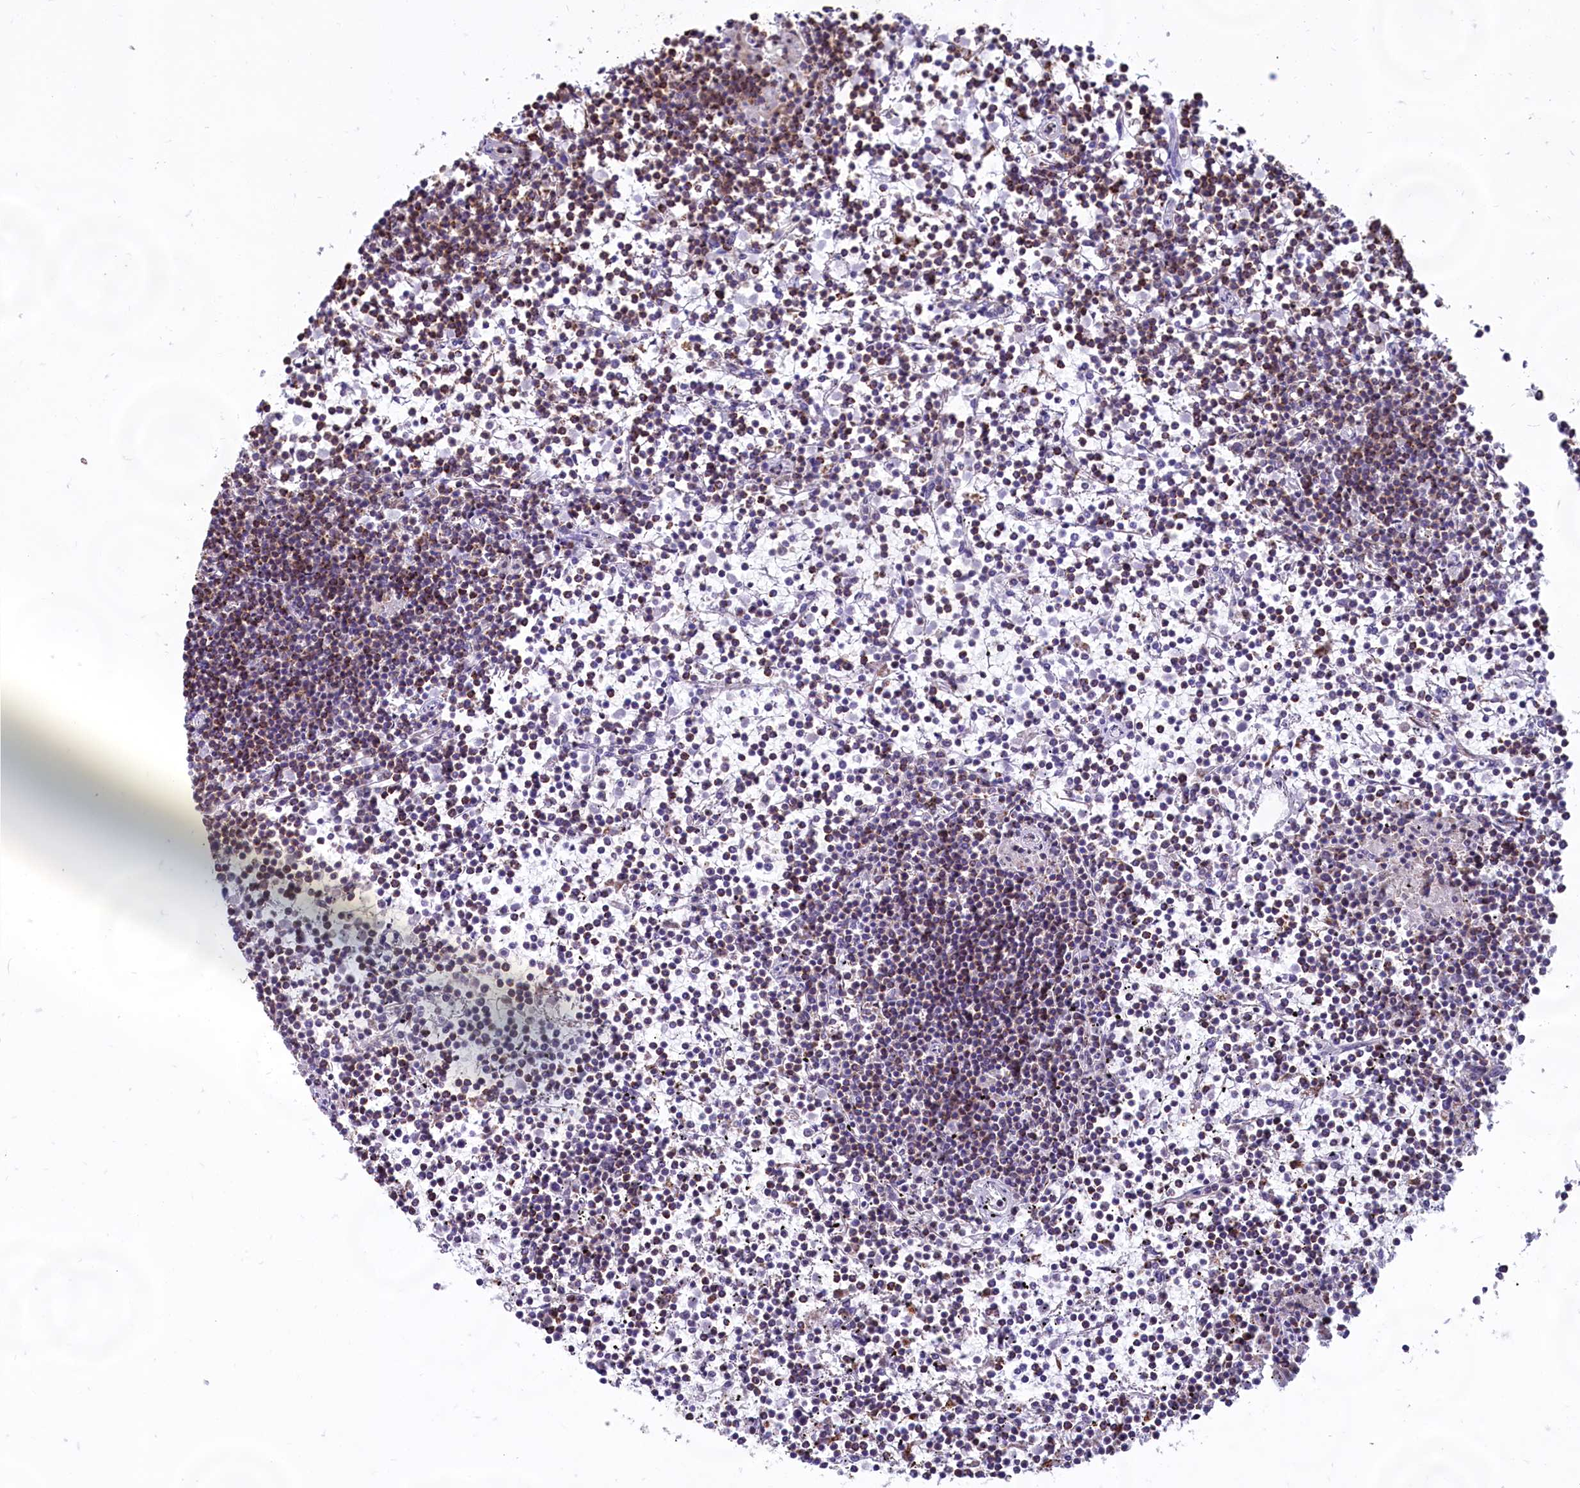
{"staining": {"intensity": "moderate", "quantity": "<25%", "location": "cytoplasmic/membranous"}, "tissue": "lymphoma", "cell_type": "Tumor cells", "image_type": "cancer", "snomed": [{"axis": "morphology", "description": "Malignant lymphoma, non-Hodgkin's type, Low grade"}, {"axis": "topography", "description": "Spleen"}], "caption": "Immunohistochemistry (DAB) staining of low-grade malignant lymphoma, non-Hodgkin's type reveals moderate cytoplasmic/membranous protein positivity in approximately <25% of tumor cells.", "gene": "C1D", "patient": {"sex": "female", "age": 19}}